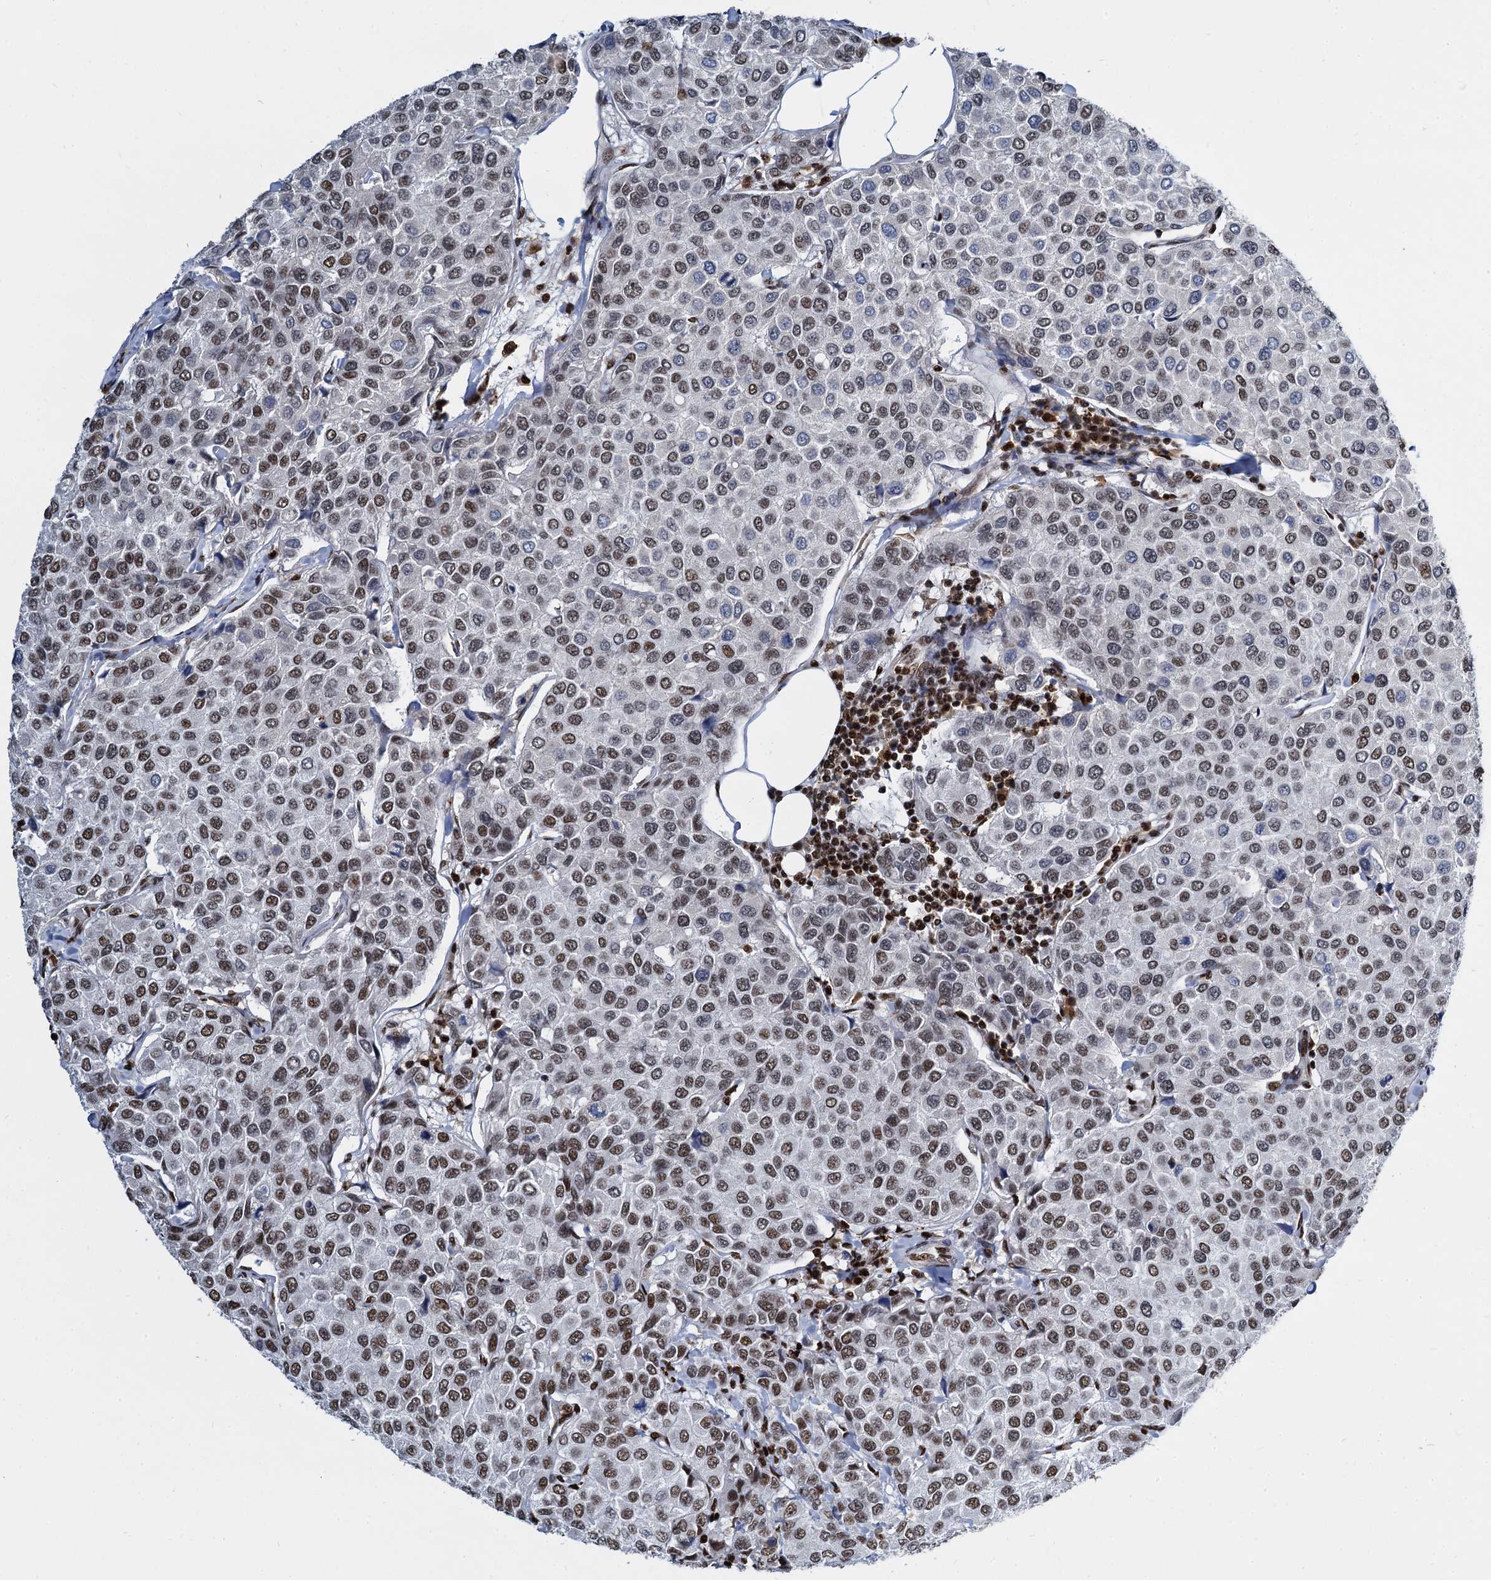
{"staining": {"intensity": "moderate", "quantity": ">75%", "location": "nuclear"}, "tissue": "breast cancer", "cell_type": "Tumor cells", "image_type": "cancer", "snomed": [{"axis": "morphology", "description": "Duct carcinoma"}, {"axis": "topography", "description": "Breast"}], "caption": "High-magnification brightfield microscopy of breast cancer stained with DAB (3,3'-diaminobenzidine) (brown) and counterstained with hematoxylin (blue). tumor cells exhibit moderate nuclear expression is identified in about>75% of cells.", "gene": "DCPS", "patient": {"sex": "female", "age": 55}}